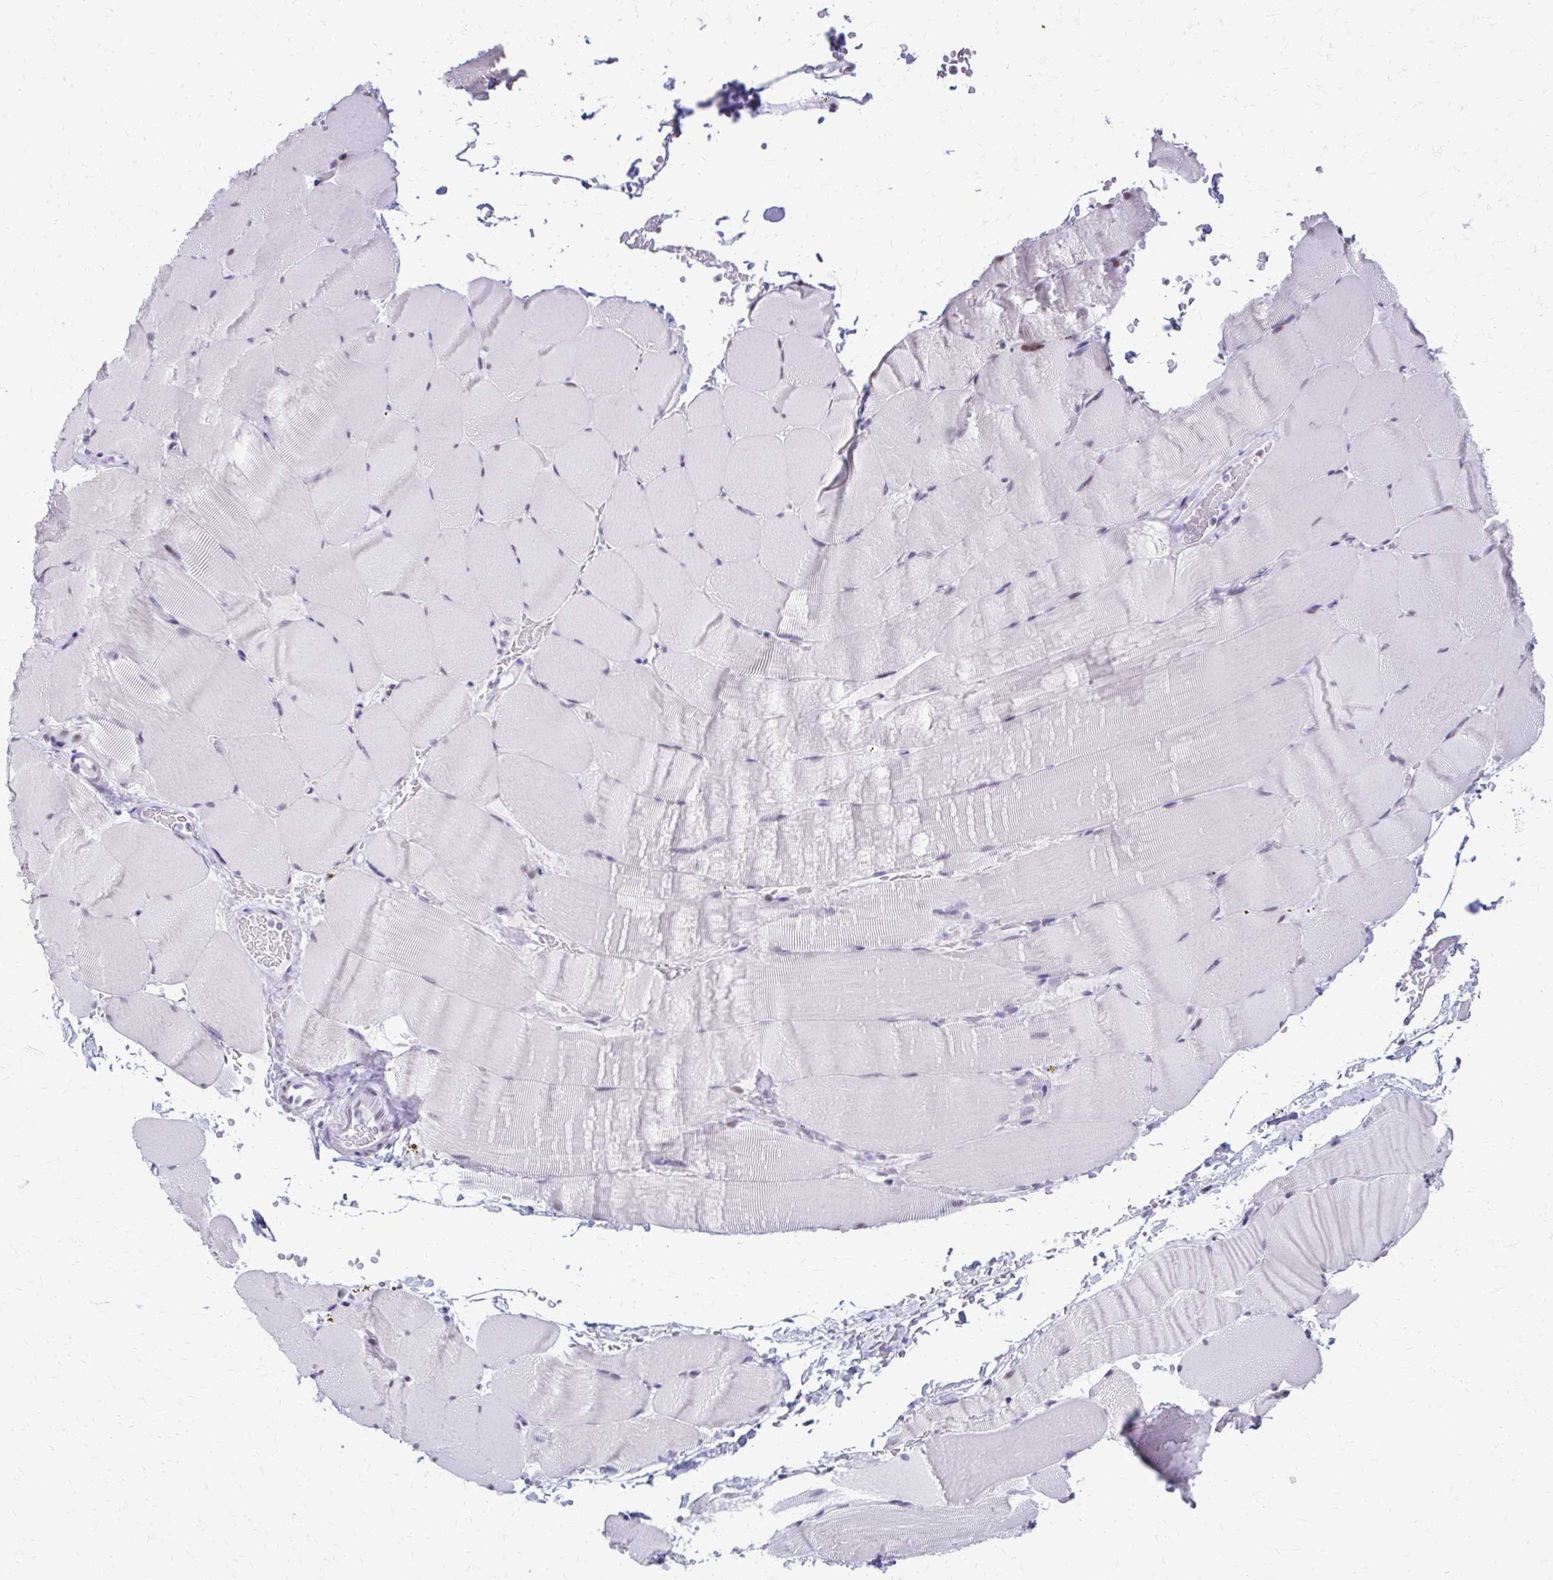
{"staining": {"intensity": "negative", "quantity": "none", "location": "none"}, "tissue": "skeletal muscle", "cell_type": "Myocytes", "image_type": "normal", "snomed": [{"axis": "morphology", "description": "Normal tissue, NOS"}, {"axis": "topography", "description": "Skeletal muscle"}], "caption": "This histopathology image is of normal skeletal muscle stained with immunohistochemistry to label a protein in brown with the nuclei are counter-stained blue. There is no expression in myocytes. The staining was performed using DAB (3,3'-diaminobenzidine) to visualize the protein expression in brown, while the nuclei were stained in blue with hematoxylin (Magnification: 20x).", "gene": "SS18", "patient": {"sex": "female", "age": 37}}